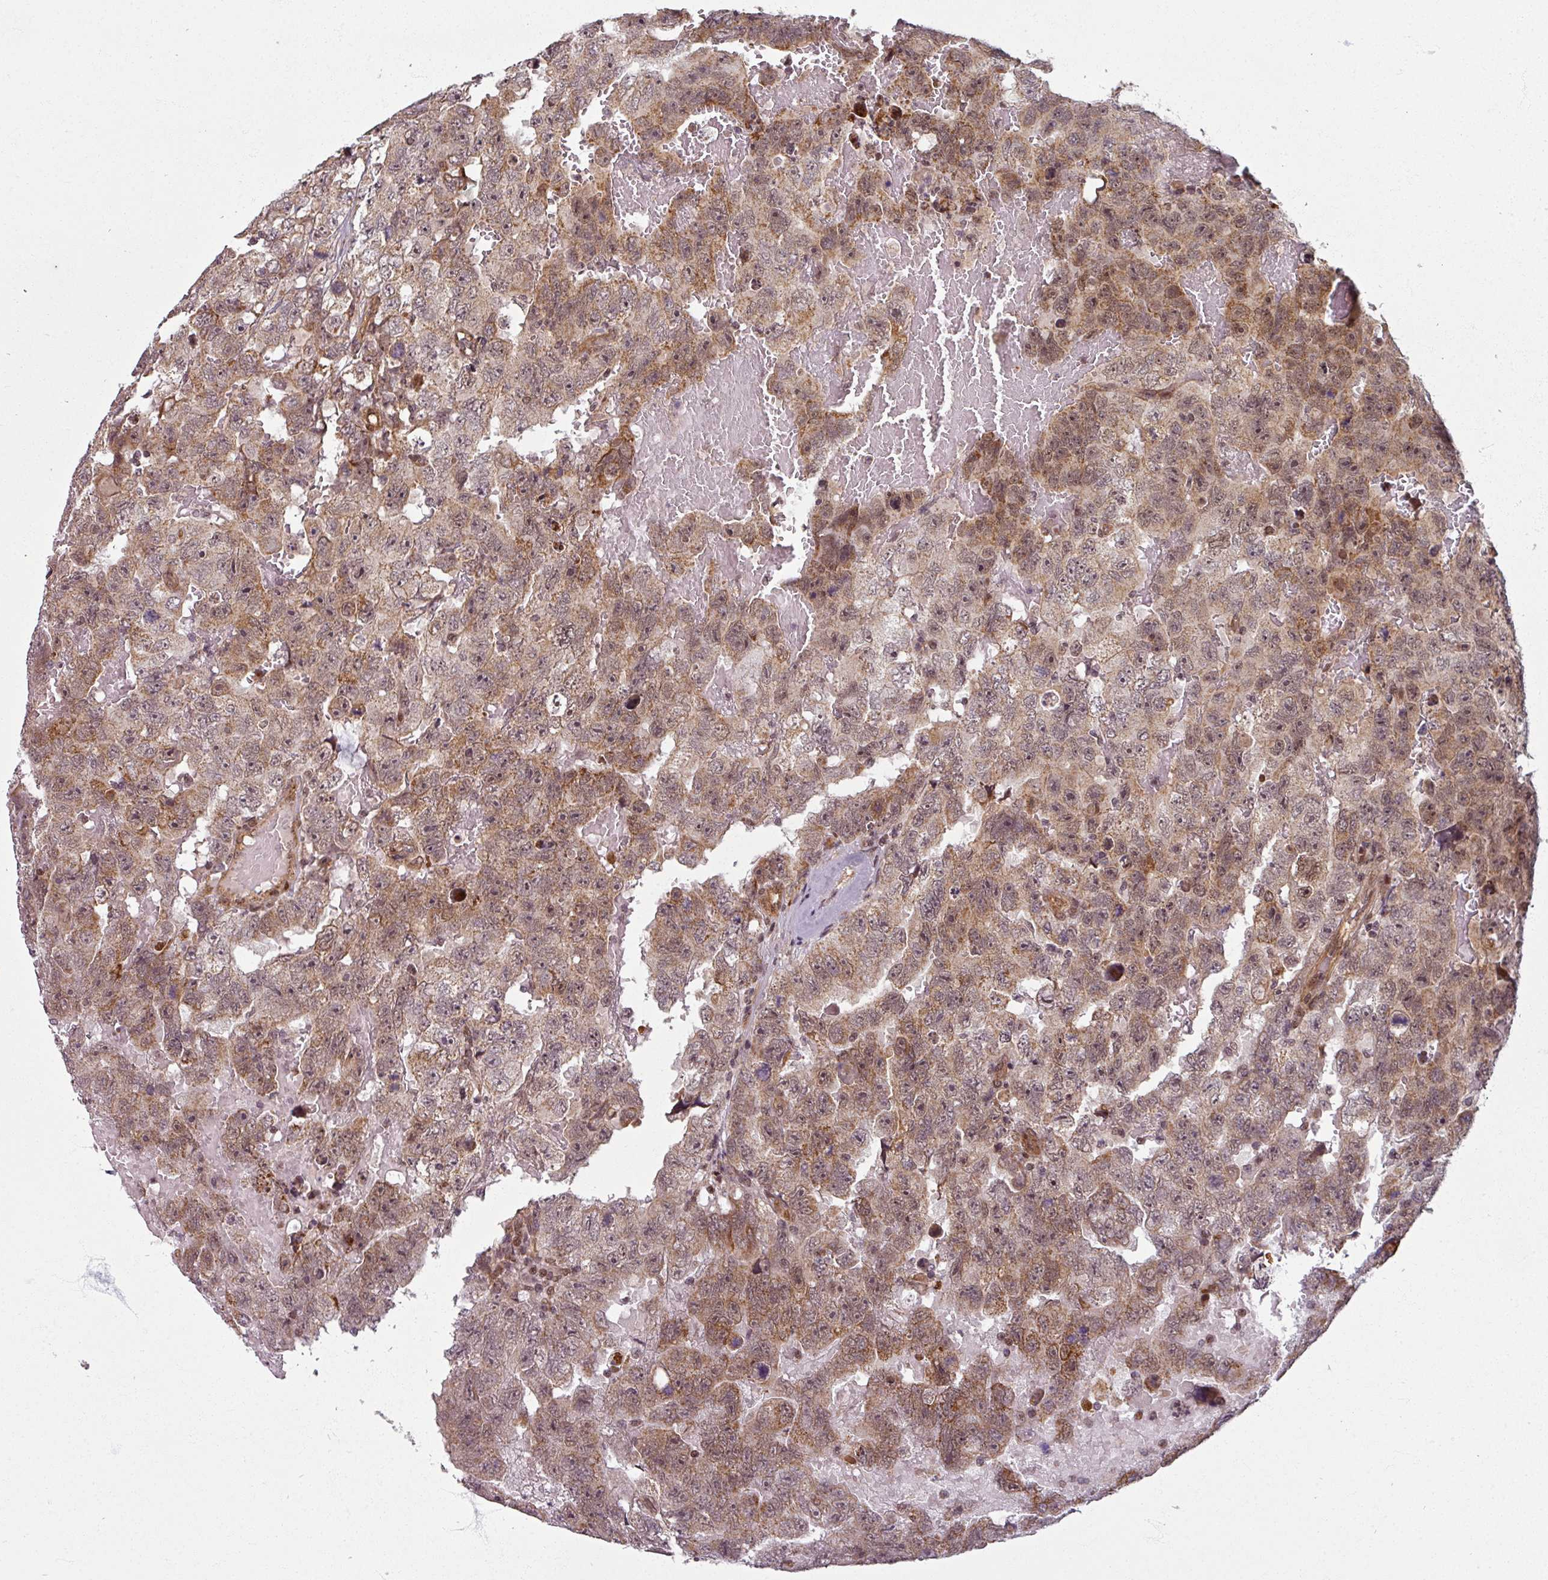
{"staining": {"intensity": "moderate", "quantity": "25%-75%", "location": "cytoplasmic/membranous,nuclear"}, "tissue": "testis cancer", "cell_type": "Tumor cells", "image_type": "cancer", "snomed": [{"axis": "morphology", "description": "Carcinoma, Embryonal, NOS"}, {"axis": "topography", "description": "Testis"}], "caption": "Testis cancer stained with IHC demonstrates moderate cytoplasmic/membranous and nuclear expression in approximately 25%-75% of tumor cells.", "gene": "SWI5", "patient": {"sex": "male", "age": 45}}